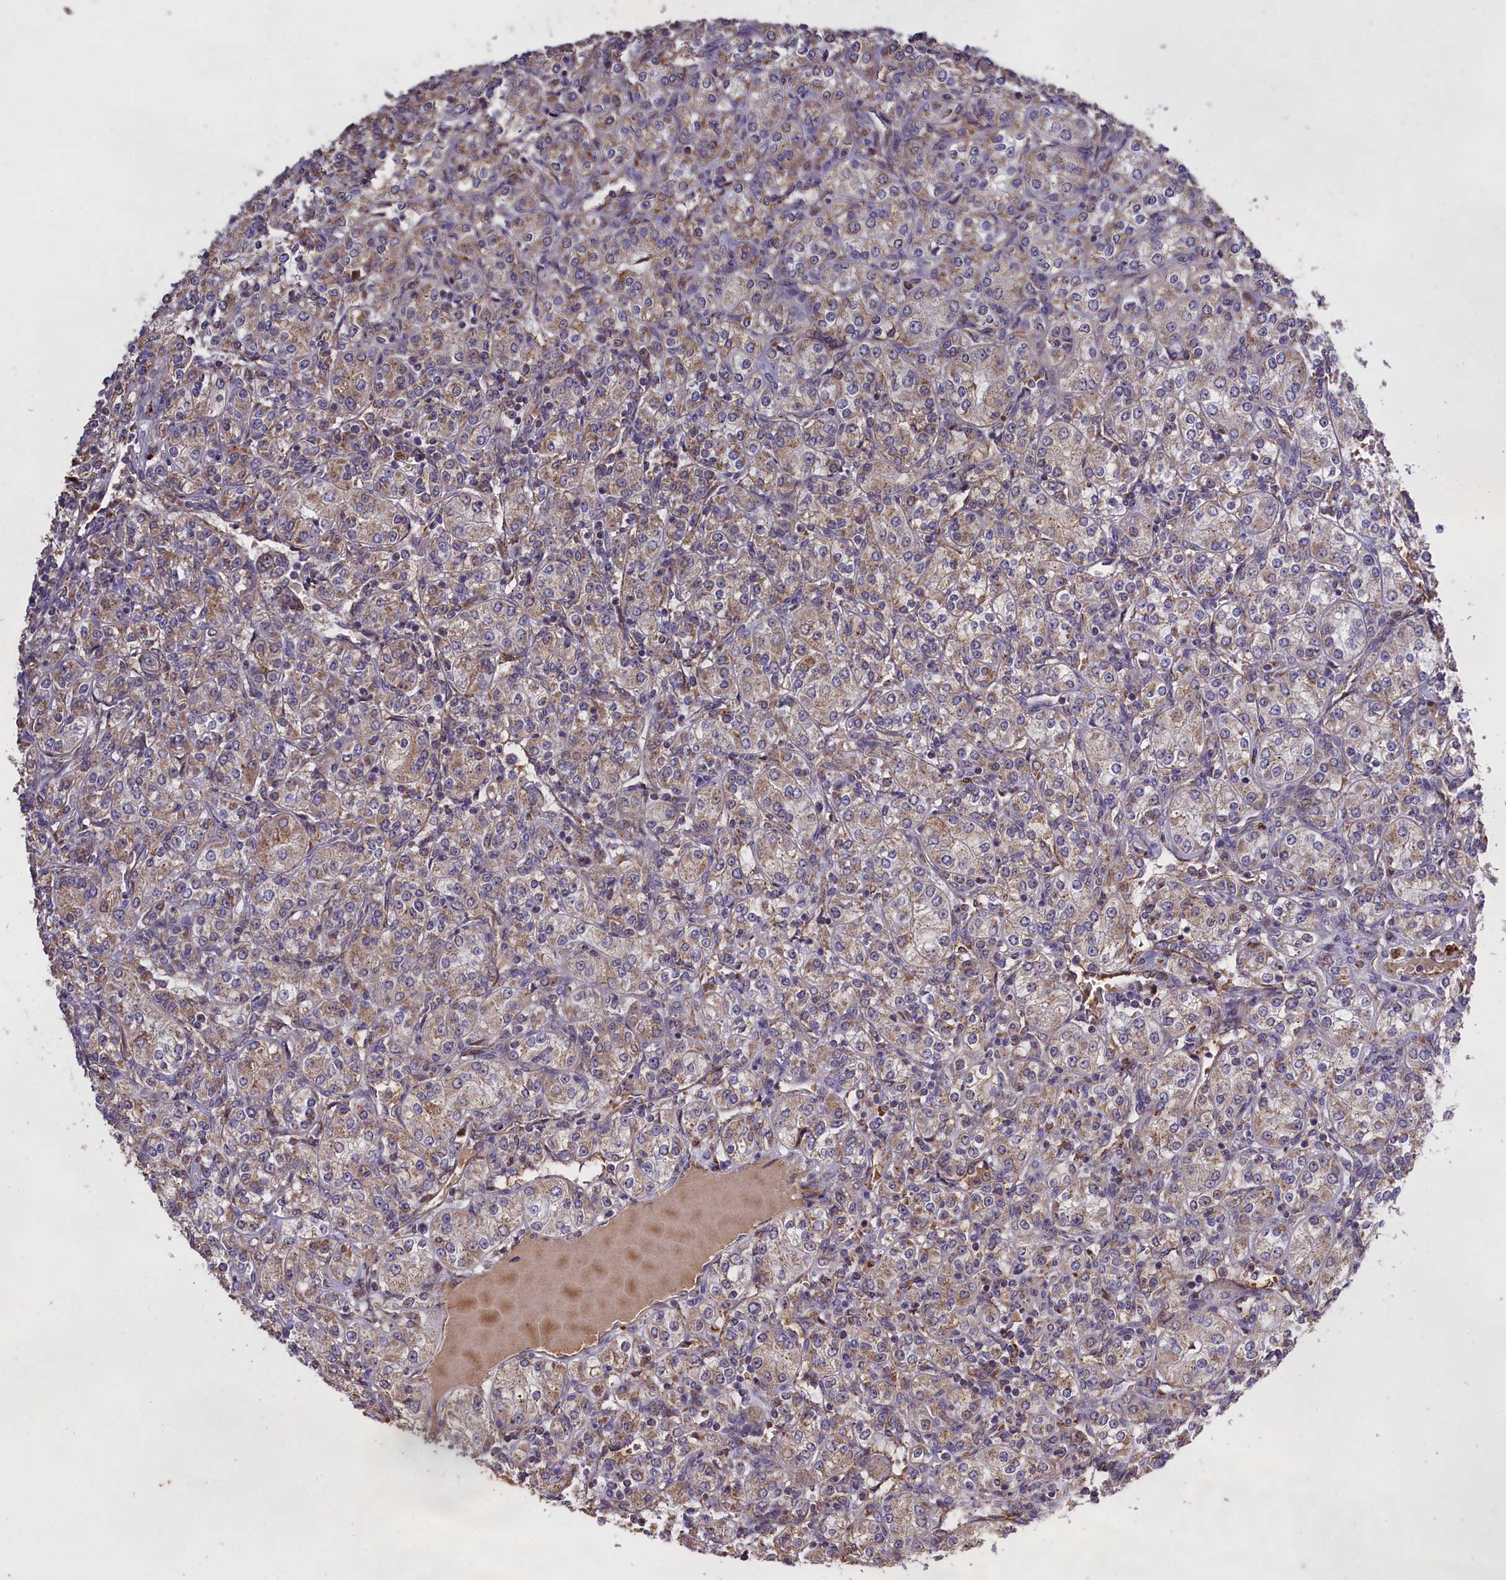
{"staining": {"intensity": "weak", "quantity": "25%-75%", "location": "cytoplasmic/membranous"}, "tissue": "renal cancer", "cell_type": "Tumor cells", "image_type": "cancer", "snomed": [{"axis": "morphology", "description": "Adenocarcinoma, NOS"}, {"axis": "topography", "description": "Kidney"}], "caption": "Immunohistochemistry (IHC) (DAB (3,3'-diaminobenzidine)) staining of renal adenocarcinoma reveals weak cytoplasmic/membranous protein positivity in about 25%-75% of tumor cells.", "gene": "CLRN2", "patient": {"sex": "male", "age": 77}}